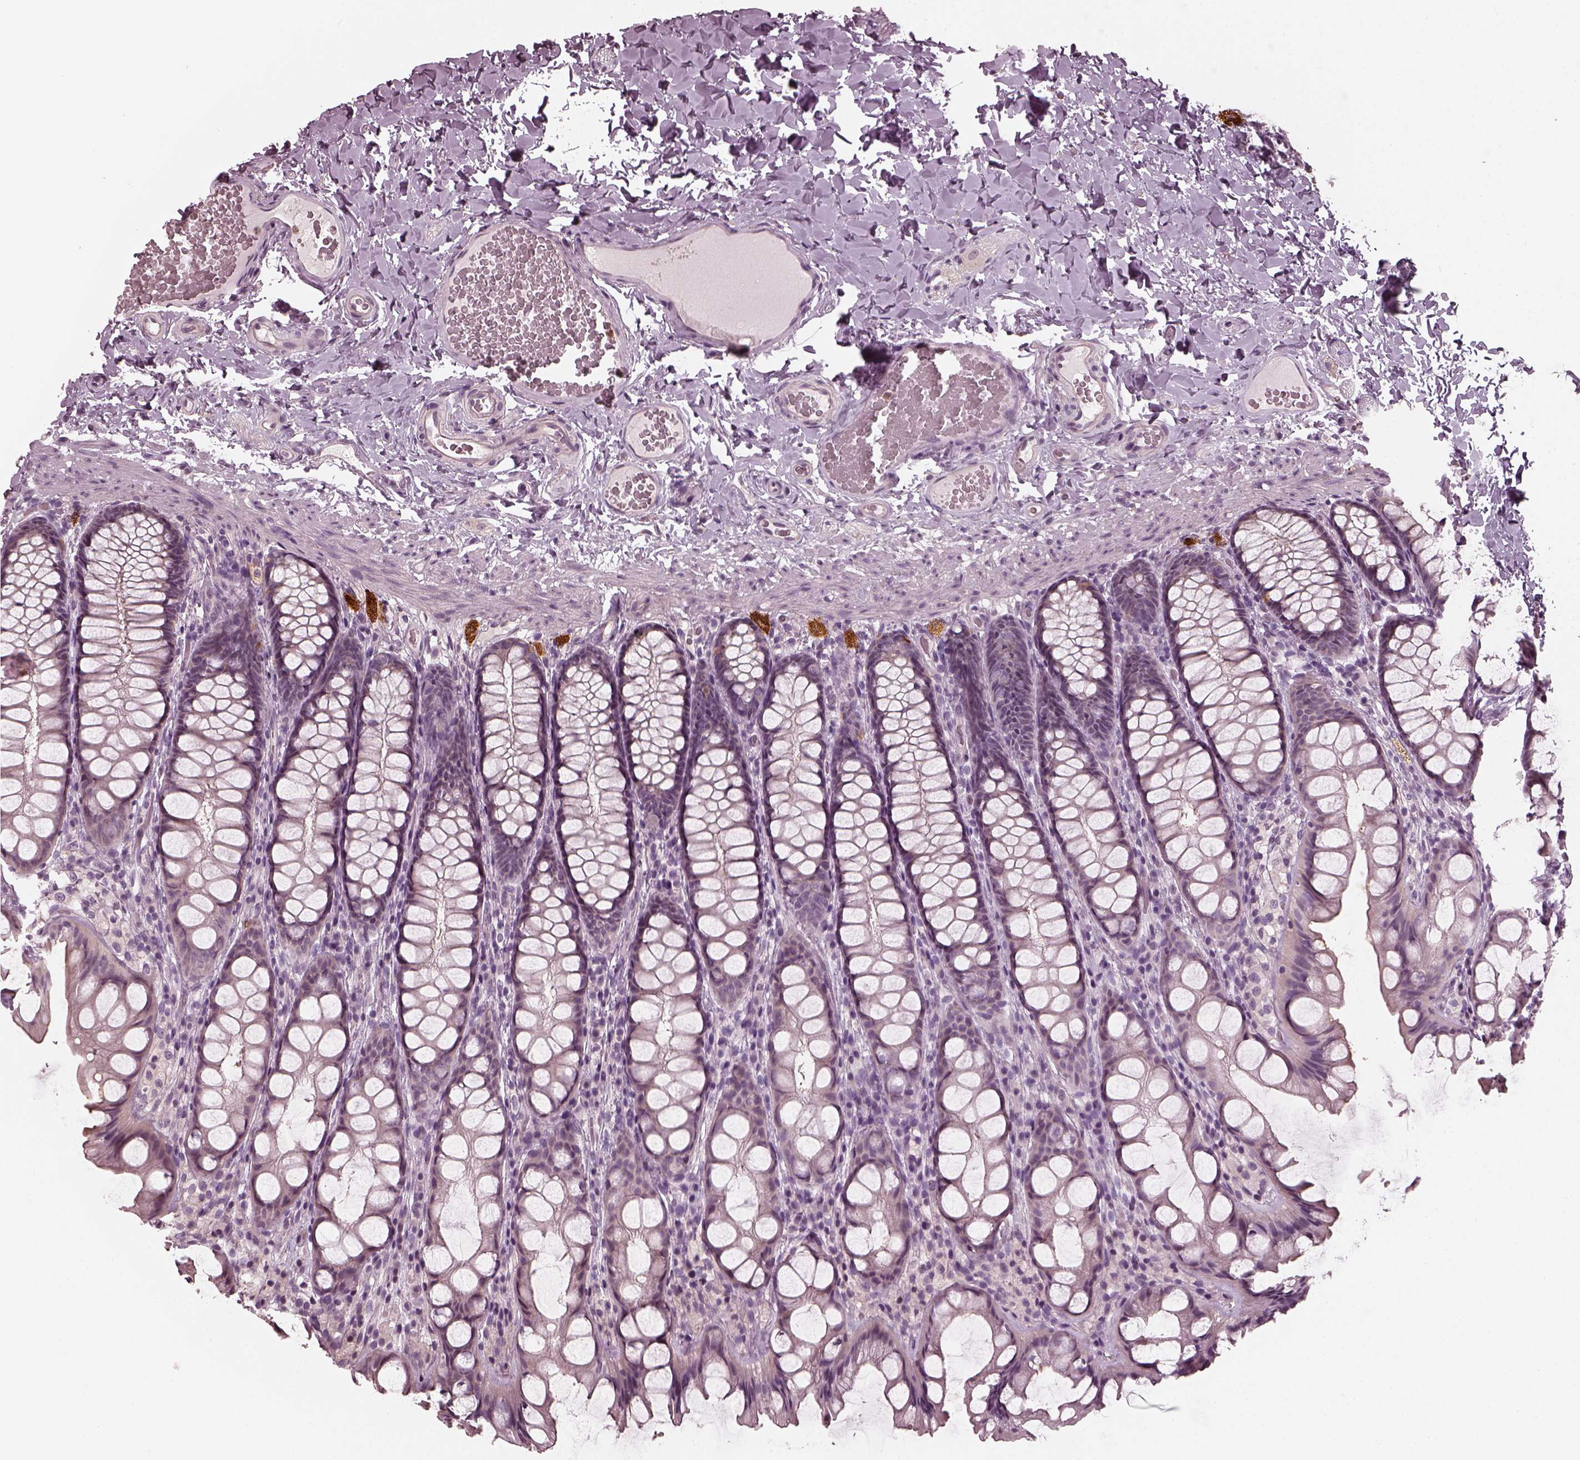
{"staining": {"intensity": "negative", "quantity": "none", "location": "none"}, "tissue": "colon", "cell_type": "Endothelial cells", "image_type": "normal", "snomed": [{"axis": "morphology", "description": "Normal tissue, NOS"}, {"axis": "topography", "description": "Colon"}], "caption": "Colon stained for a protein using immunohistochemistry (IHC) displays no expression endothelial cells.", "gene": "CHIT1", "patient": {"sex": "male", "age": 47}}